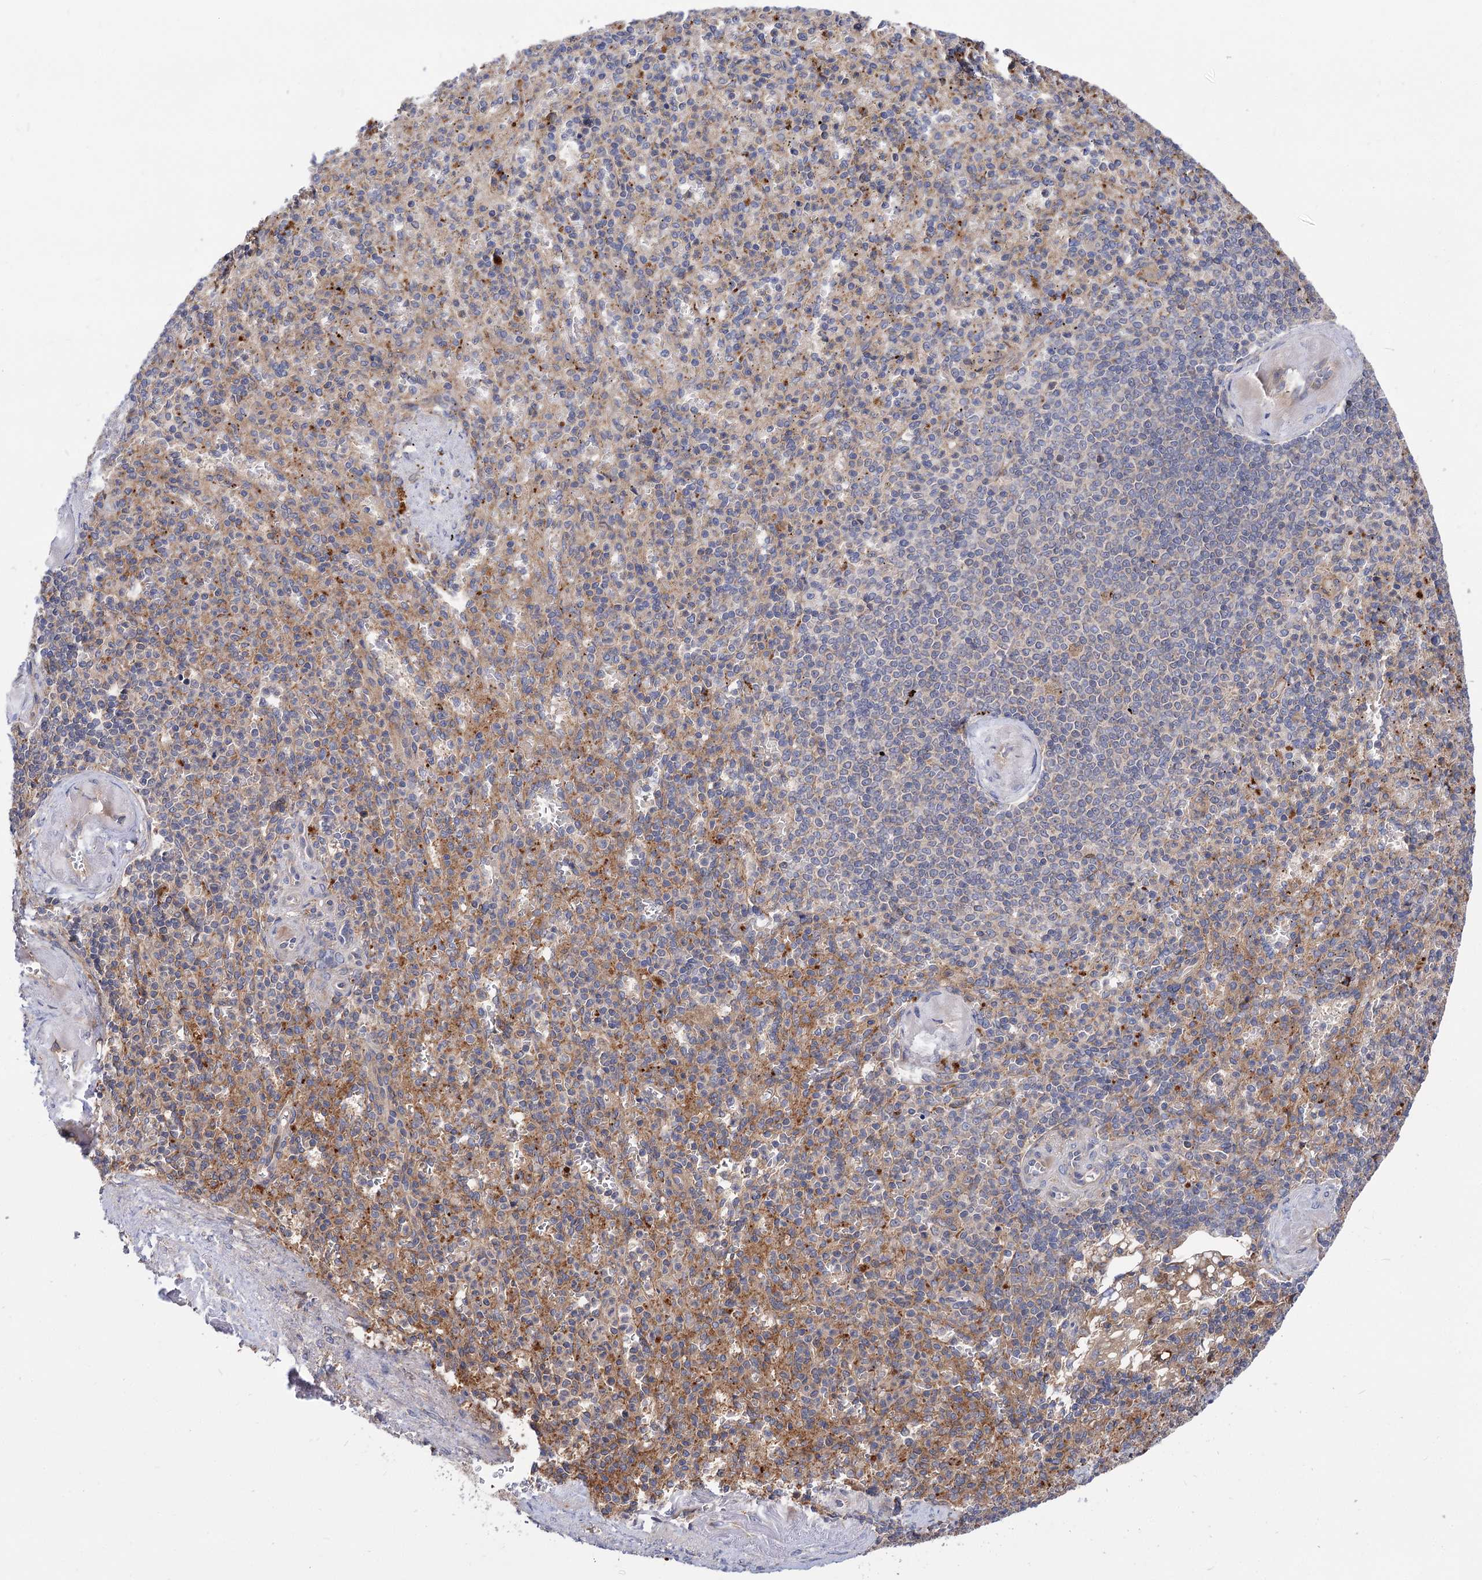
{"staining": {"intensity": "moderate", "quantity": "<25%", "location": "cytoplasmic/membranous"}, "tissue": "spleen", "cell_type": "Cells in red pulp", "image_type": "normal", "snomed": [{"axis": "morphology", "description": "Normal tissue, NOS"}, {"axis": "topography", "description": "Spleen"}], "caption": "Protein expression analysis of normal human spleen reveals moderate cytoplasmic/membranous staining in approximately <25% of cells in red pulp. The staining was performed using DAB (3,3'-diaminobenzidine), with brown indicating positive protein expression. Nuclei are stained blue with hematoxylin.", "gene": "PATL1", "patient": {"sex": "female", "age": 74}}